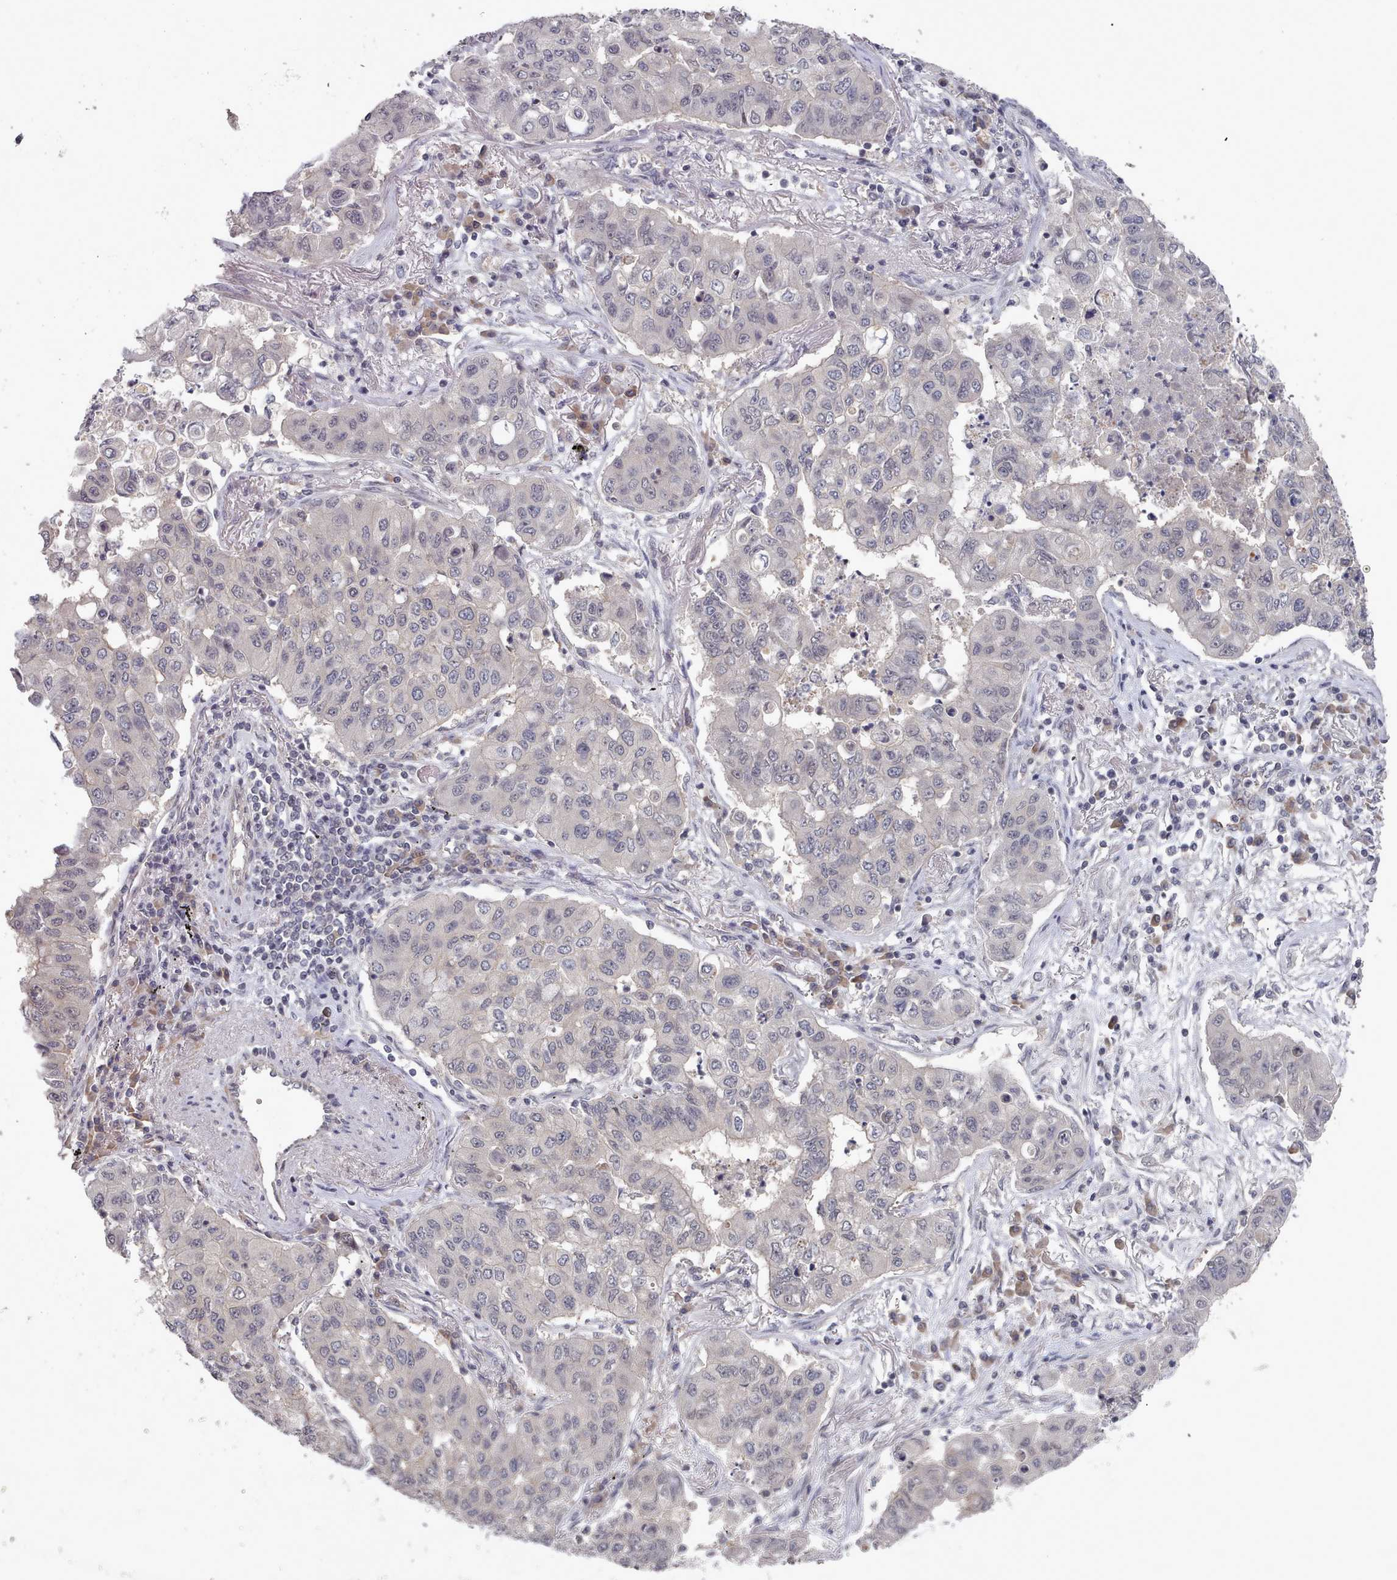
{"staining": {"intensity": "negative", "quantity": "none", "location": "none"}, "tissue": "lung cancer", "cell_type": "Tumor cells", "image_type": "cancer", "snomed": [{"axis": "morphology", "description": "Squamous cell carcinoma, NOS"}, {"axis": "topography", "description": "Lung"}], "caption": "Immunohistochemistry micrograph of squamous cell carcinoma (lung) stained for a protein (brown), which demonstrates no staining in tumor cells.", "gene": "HYAL3", "patient": {"sex": "male", "age": 74}}